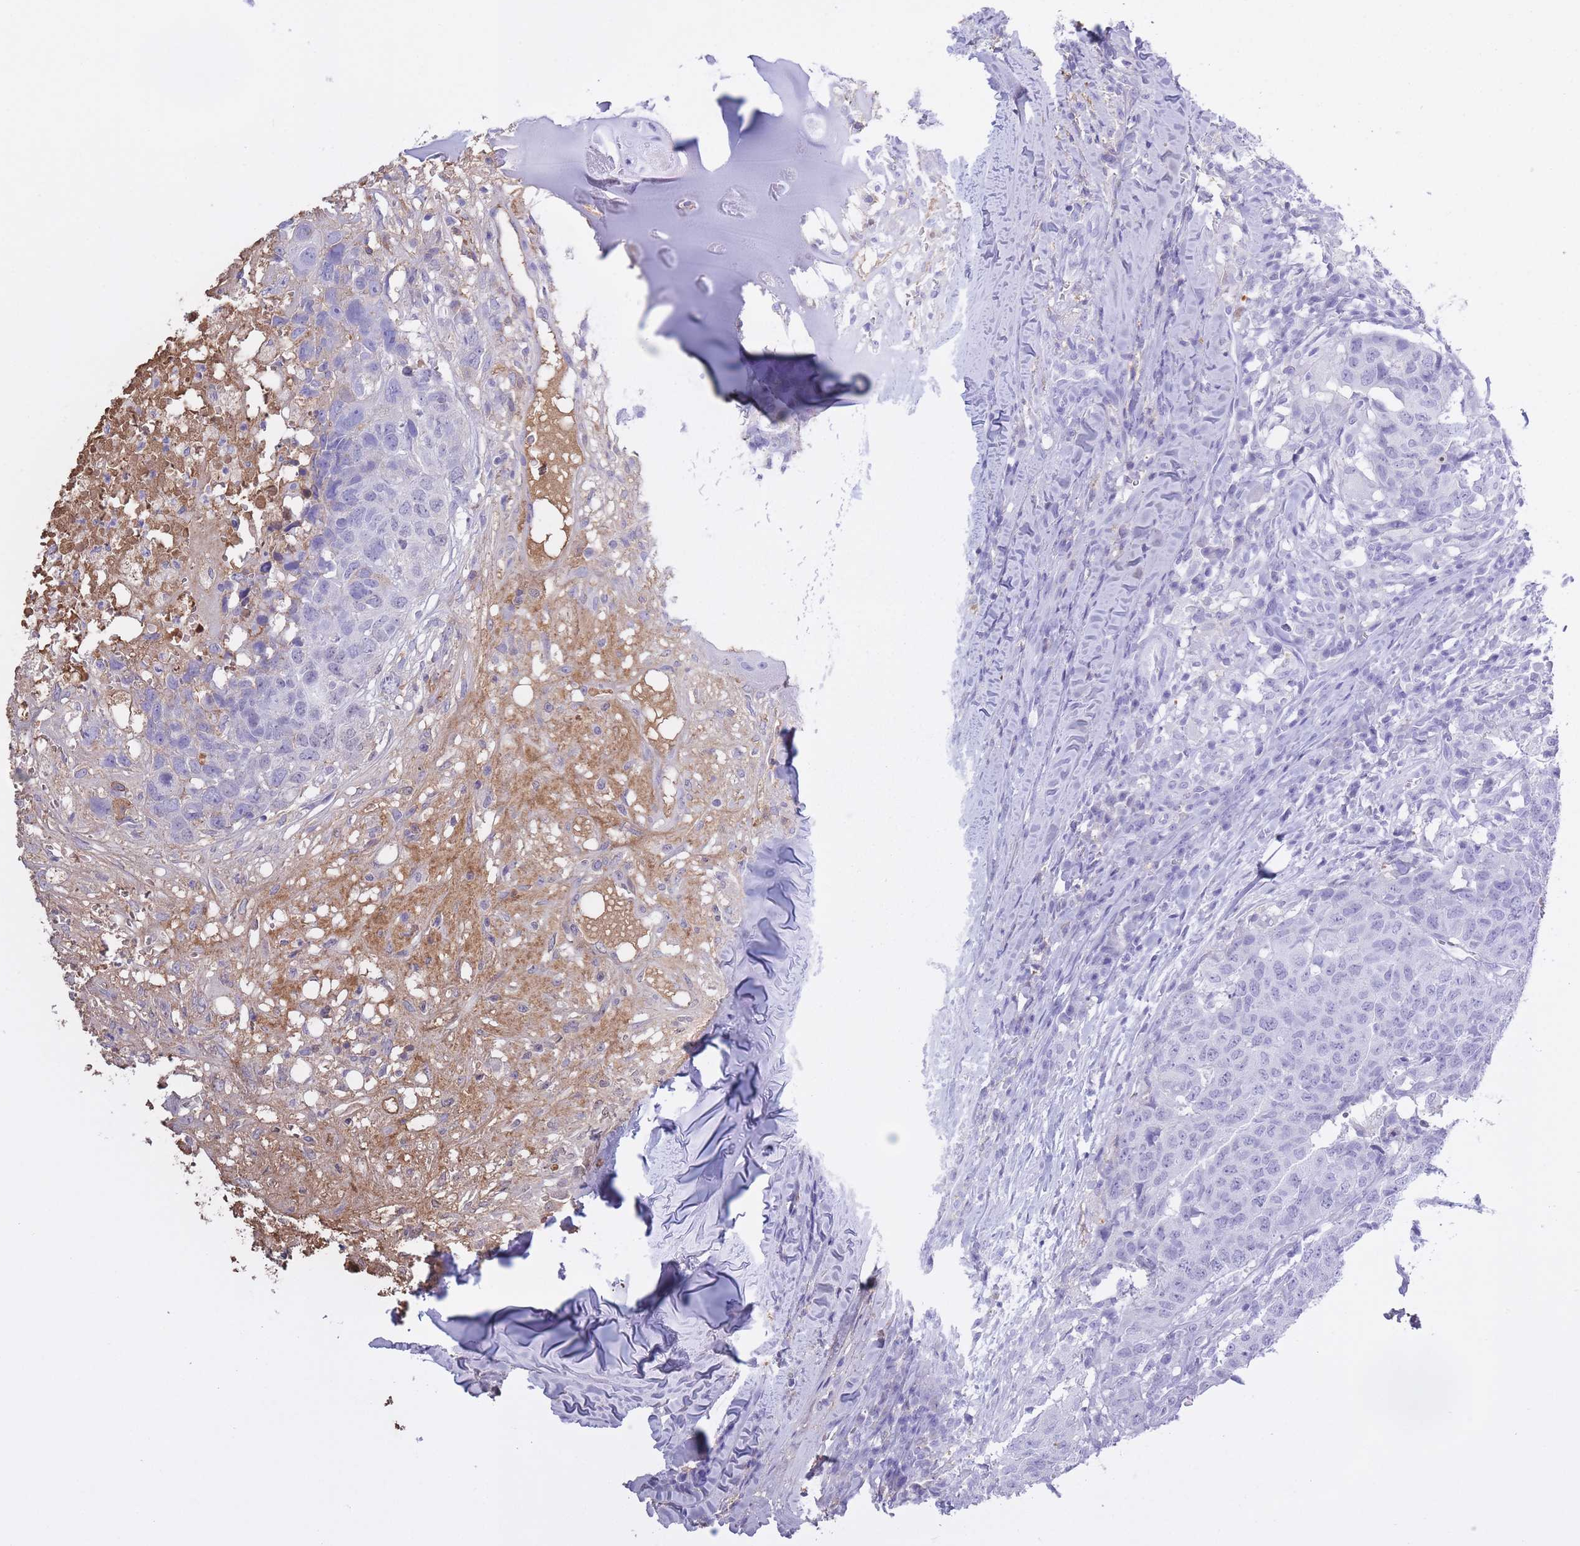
{"staining": {"intensity": "negative", "quantity": "none", "location": "none"}, "tissue": "head and neck cancer", "cell_type": "Tumor cells", "image_type": "cancer", "snomed": [{"axis": "morphology", "description": "Normal tissue, NOS"}, {"axis": "morphology", "description": "Squamous cell carcinoma, NOS"}, {"axis": "topography", "description": "Skeletal muscle"}, {"axis": "topography", "description": "Vascular tissue"}, {"axis": "topography", "description": "Peripheral nerve tissue"}, {"axis": "topography", "description": "Head-Neck"}], "caption": "Immunohistochemical staining of human head and neck cancer reveals no significant positivity in tumor cells.", "gene": "AP3S2", "patient": {"sex": "male", "age": 66}}